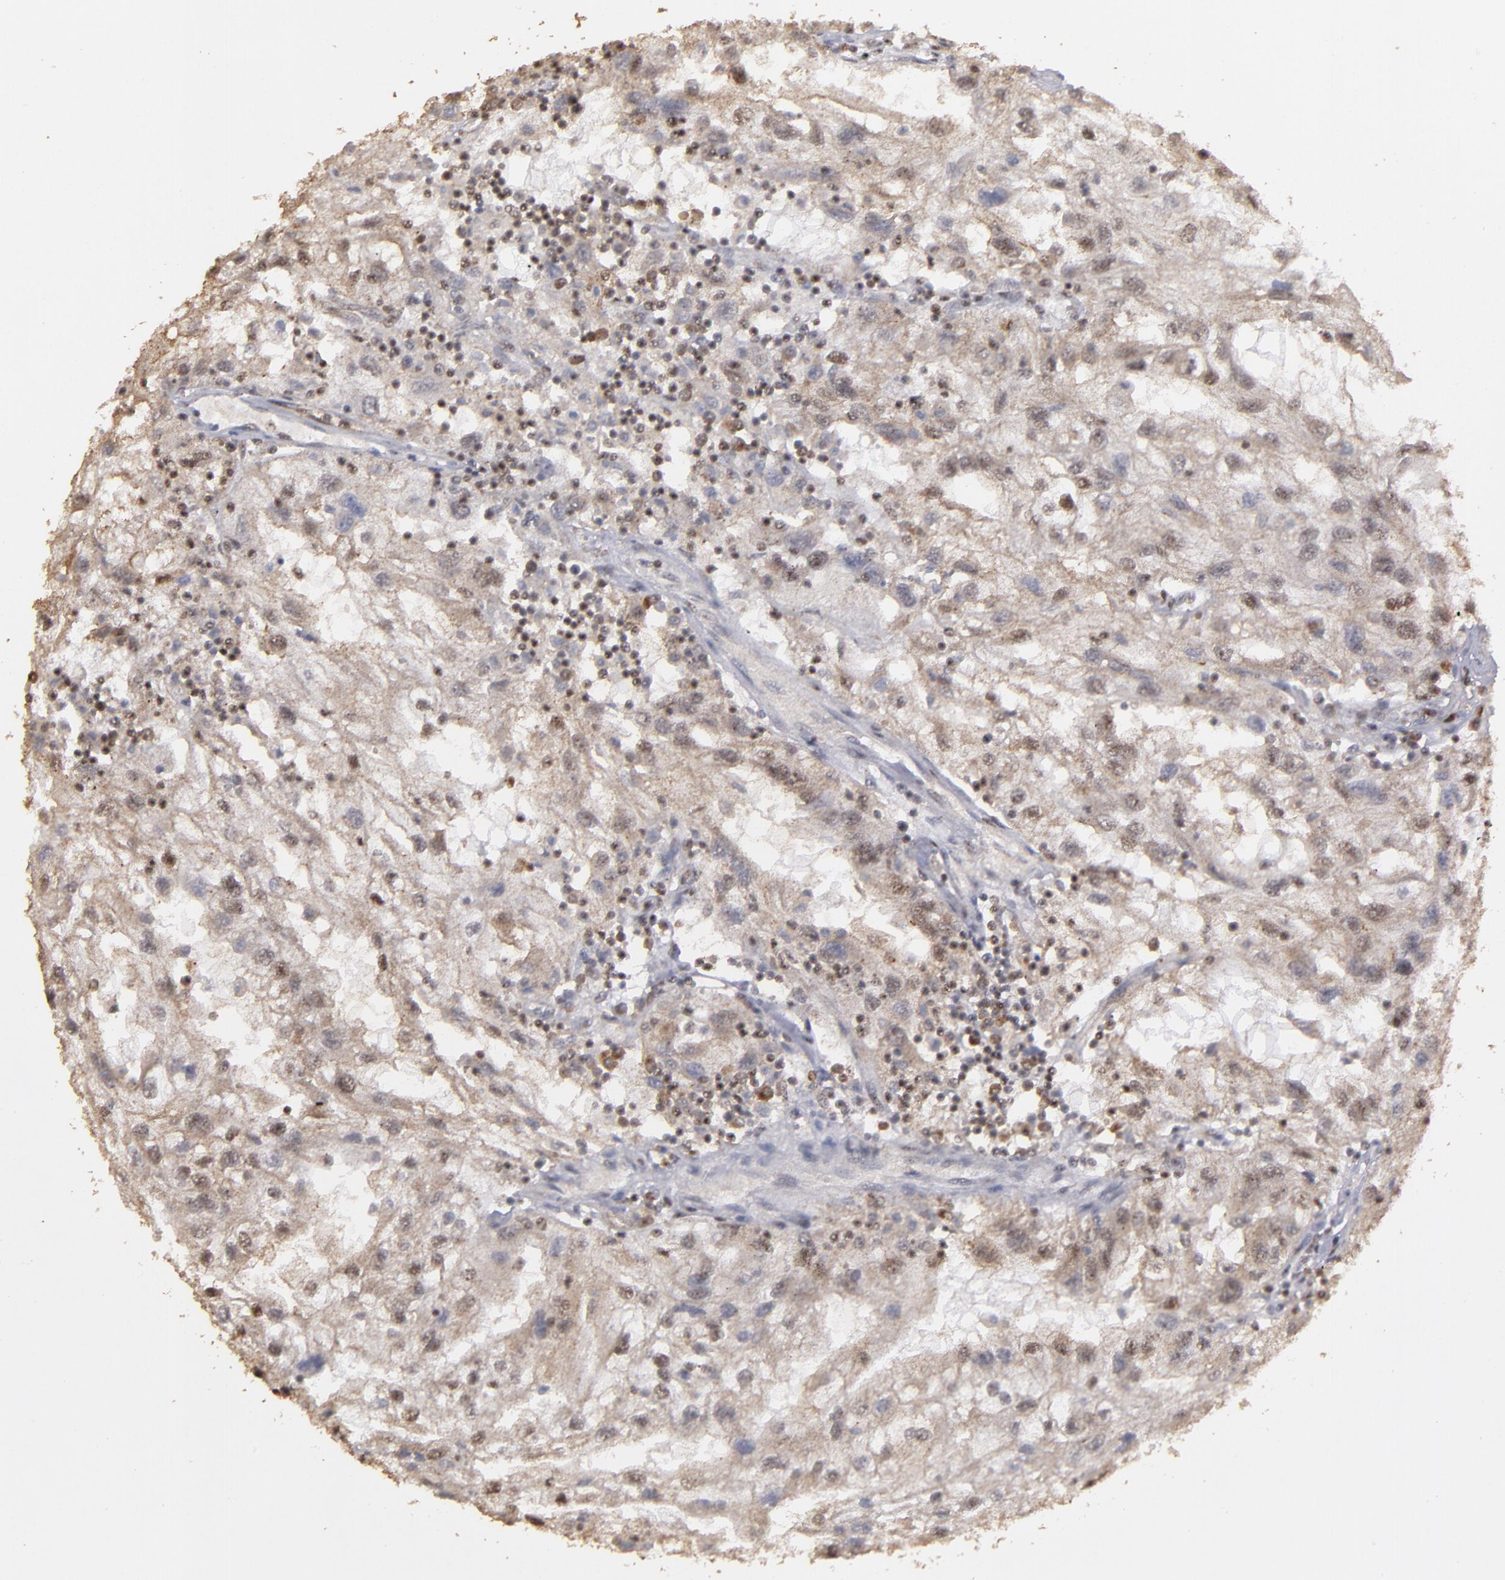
{"staining": {"intensity": "moderate", "quantity": ">75%", "location": "cytoplasmic/membranous,nuclear"}, "tissue": "renal cancer", "cell_type": "Tumor cells", "image_type": "cancer", "snomed": [{"axis": "morphology", "description": "Normal tissue, NOS"}, {"axis": "morphology", "description": "Adenocarcinoma, NOS"}, {"axis": "topography", "description": "Kidney"}], "caption": "DAB (3,3'-diaminobenzidine) immunohistochemical staining of renal cancer (adenocarcinoma) shows moderate cytoplasmic/membranous and nuclear protein expression in approximately >75% of tumor cells. Using DAB (3,3'-diaminobenzidine) (brown) and hematoxylin (blue) stains, captured at high magnification using brightfield microscopy.", "gene": "ARNT", "patient": {"sex": "male", "age": 71}}